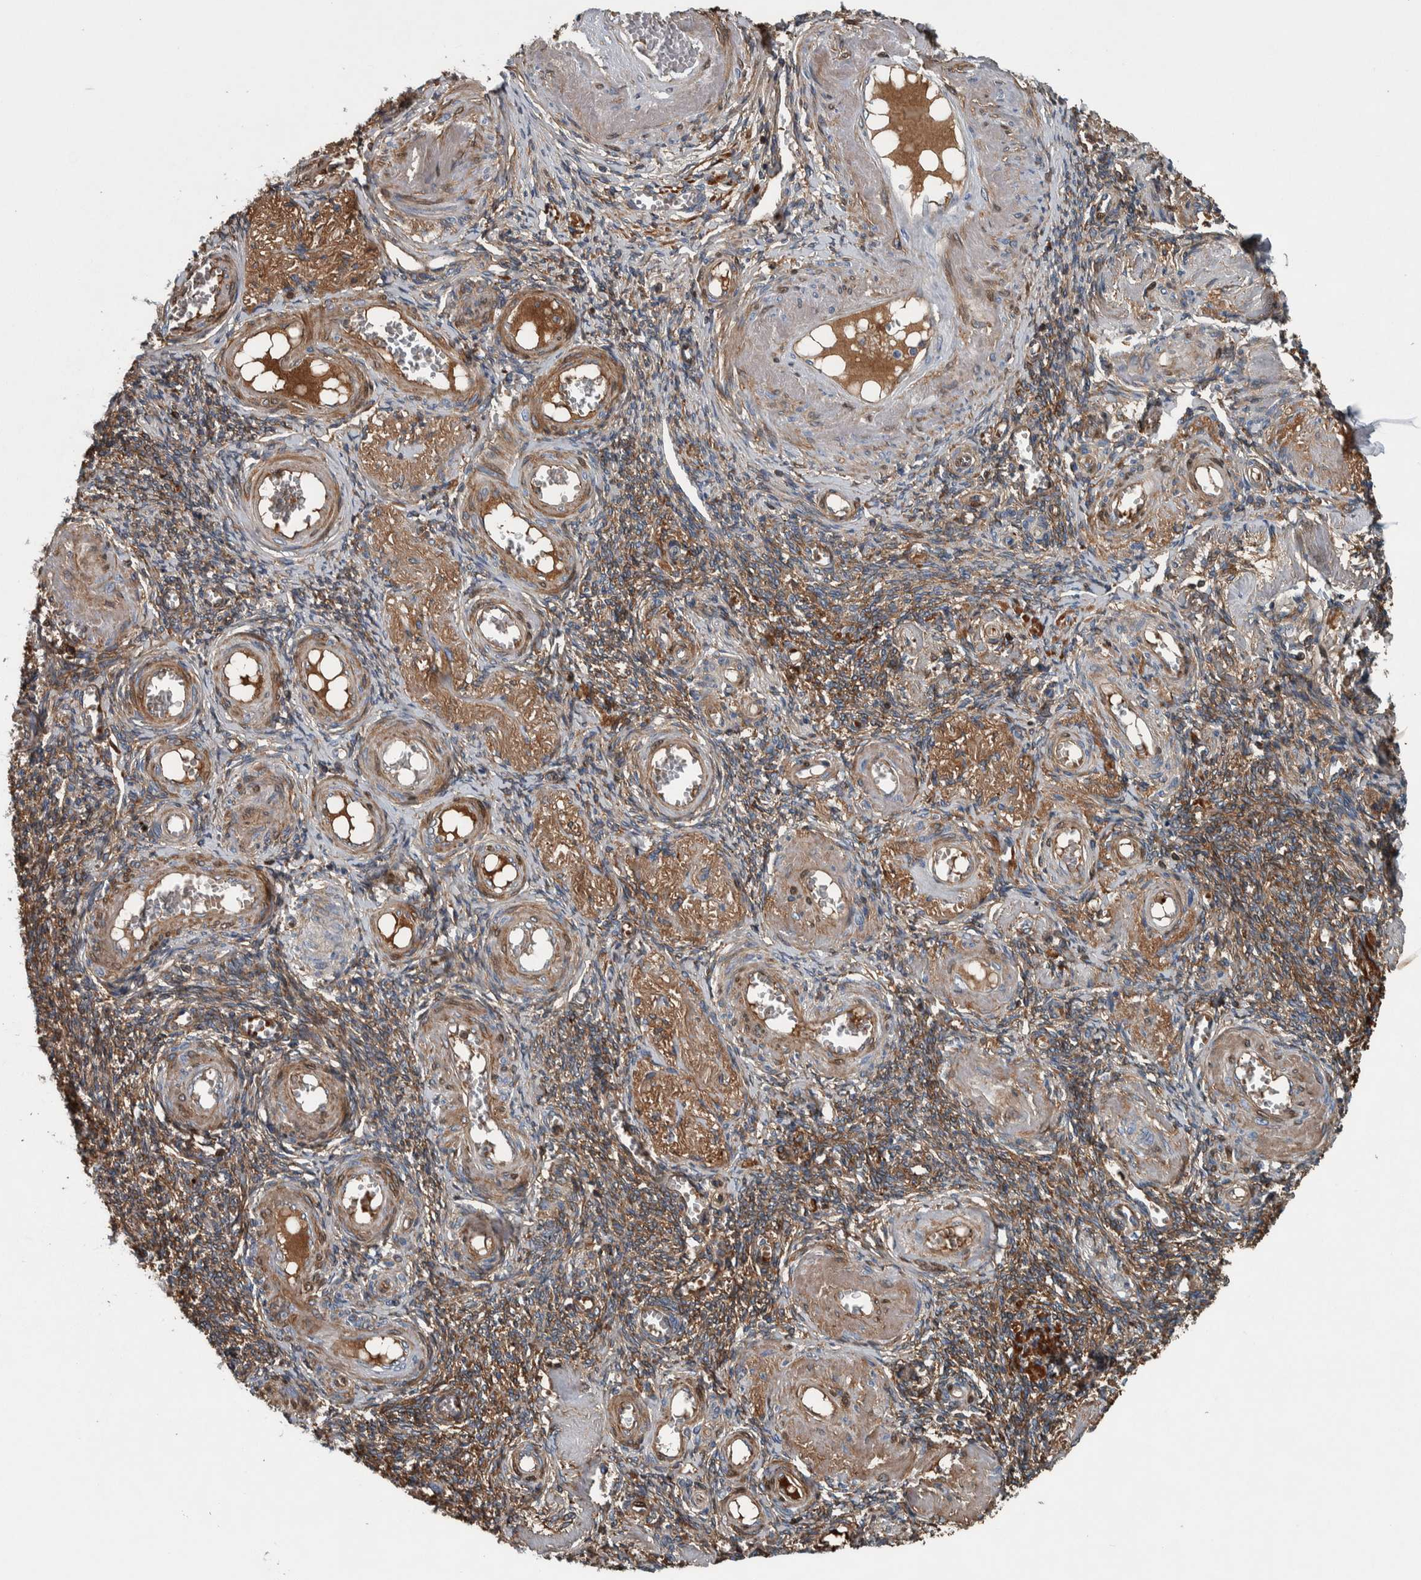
{"staining": {"intensity": "weak", "quantity": ">75%", "location": "cytoplasmic/membranous"}, "tissue": "adipose tissue", "cell_type": "Adipocytes", "image_type": "normal", "snomed": [{"axis": "morphology", "description": "Normal tissue, NOS"}, {"axis": "topography", "description": "Vascular tissue"}, {"axis": "topography", "description": "Fallopian tube"}, {"axis": "topography", "description": "Ovary"}], "caption": "DAB (3,3'-diaminobenzidine) immunohistochemical staining of unremarkable adipose tissue displays weak cytoplasmic/membranous protein expression in approximately >75% of adipocytes.", "gene": "SERPINC1", "patient": {"sex": "female", "age": 67}}